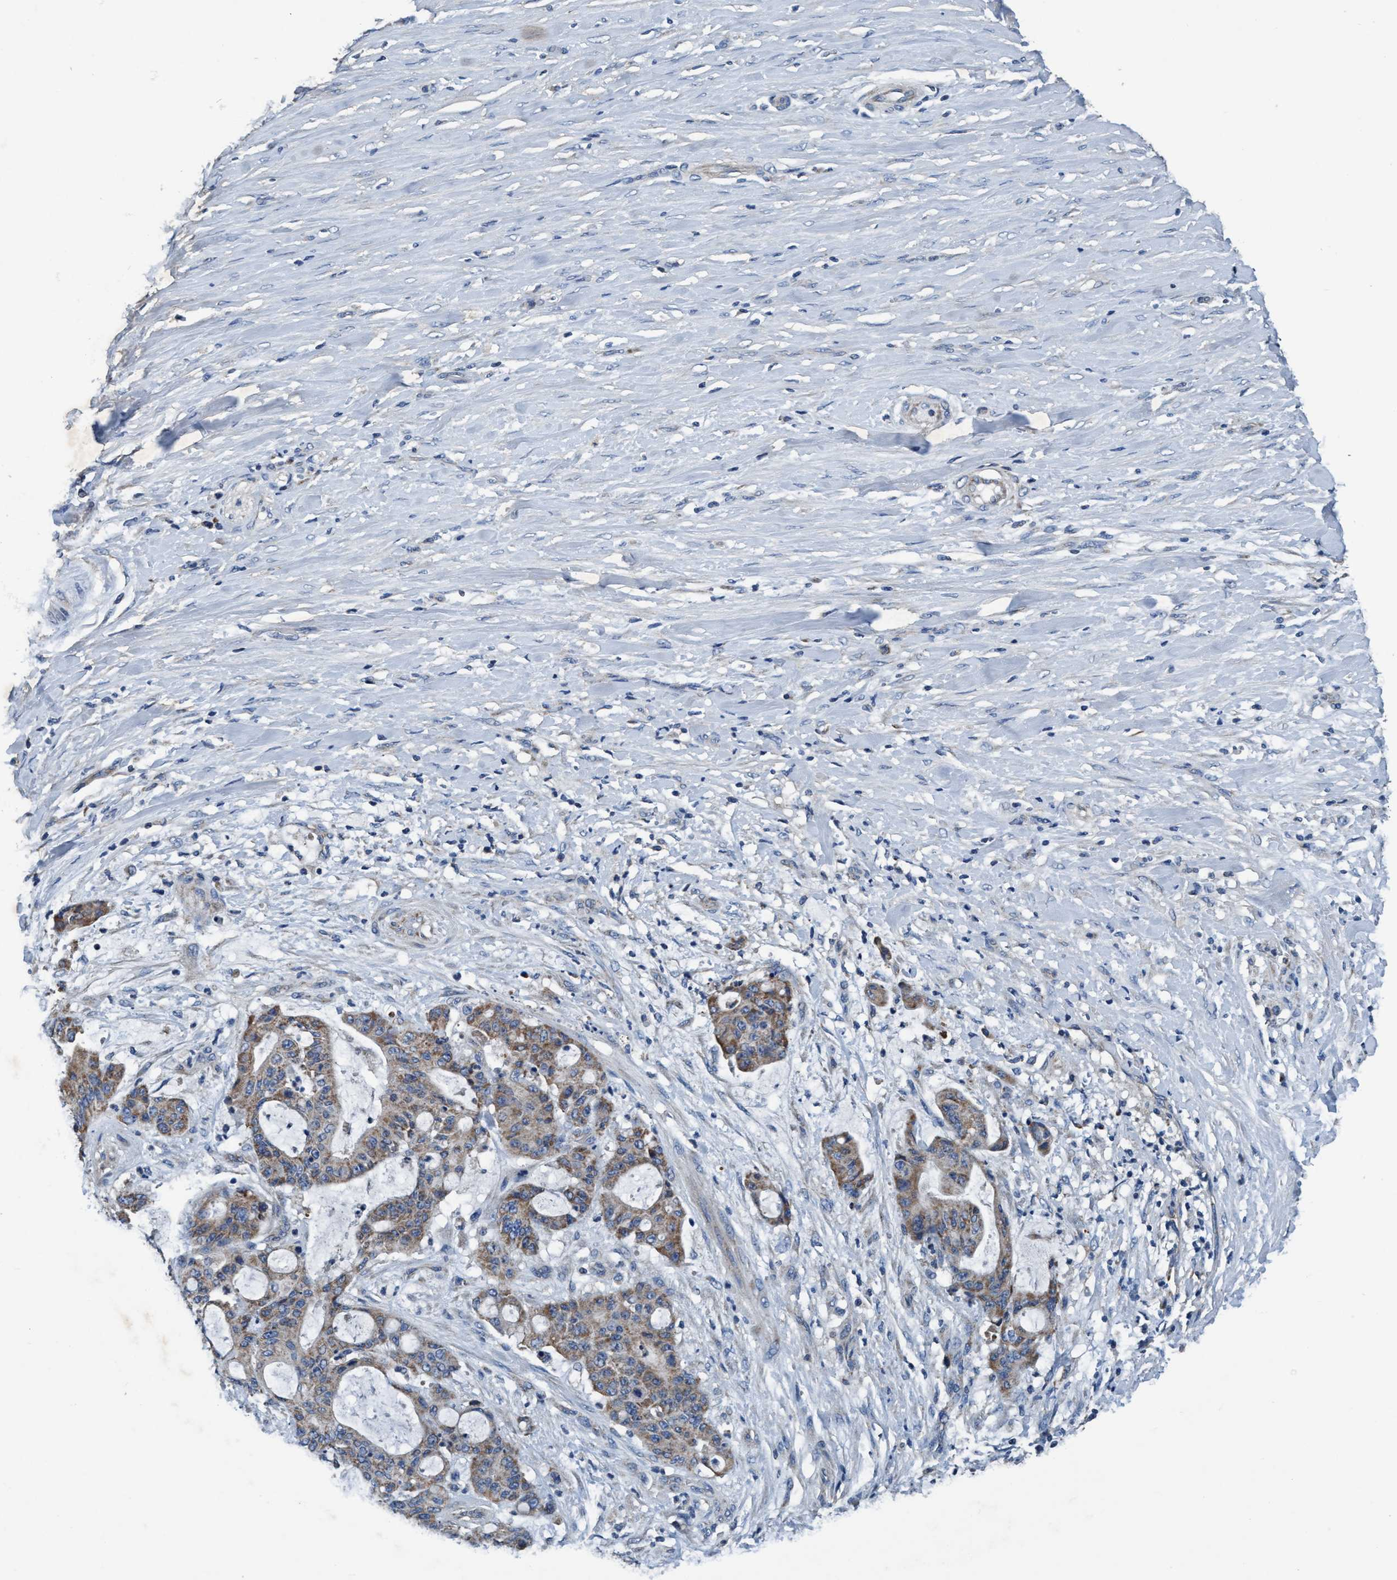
{"staining": {"intensity": "moderate", "quantity": "25%-75%", "location": "cytoplasmic/membranous"}, "tissue": "liver cancer", "cell_type": "Tumor cells", "image_type": "cancer", "snomed": [{"axis": "morphology", "description": "Cholangiocarcinoma"}, {"axis": "topography", "description": "Liver"}], "caption": "IHC photomicrograph of neoplastic tissue: human cholangiocarcinoma (liver) stained using immunohistochemistry exhibits medium levels of moderate protein expression localized specifically in the cytoplasmic/membranous of tumor cells, appearing as a cytoplasmic/membranous brown color.", "gene": "ANKFN1", "patient": {"sex": "female", "age": 73}}